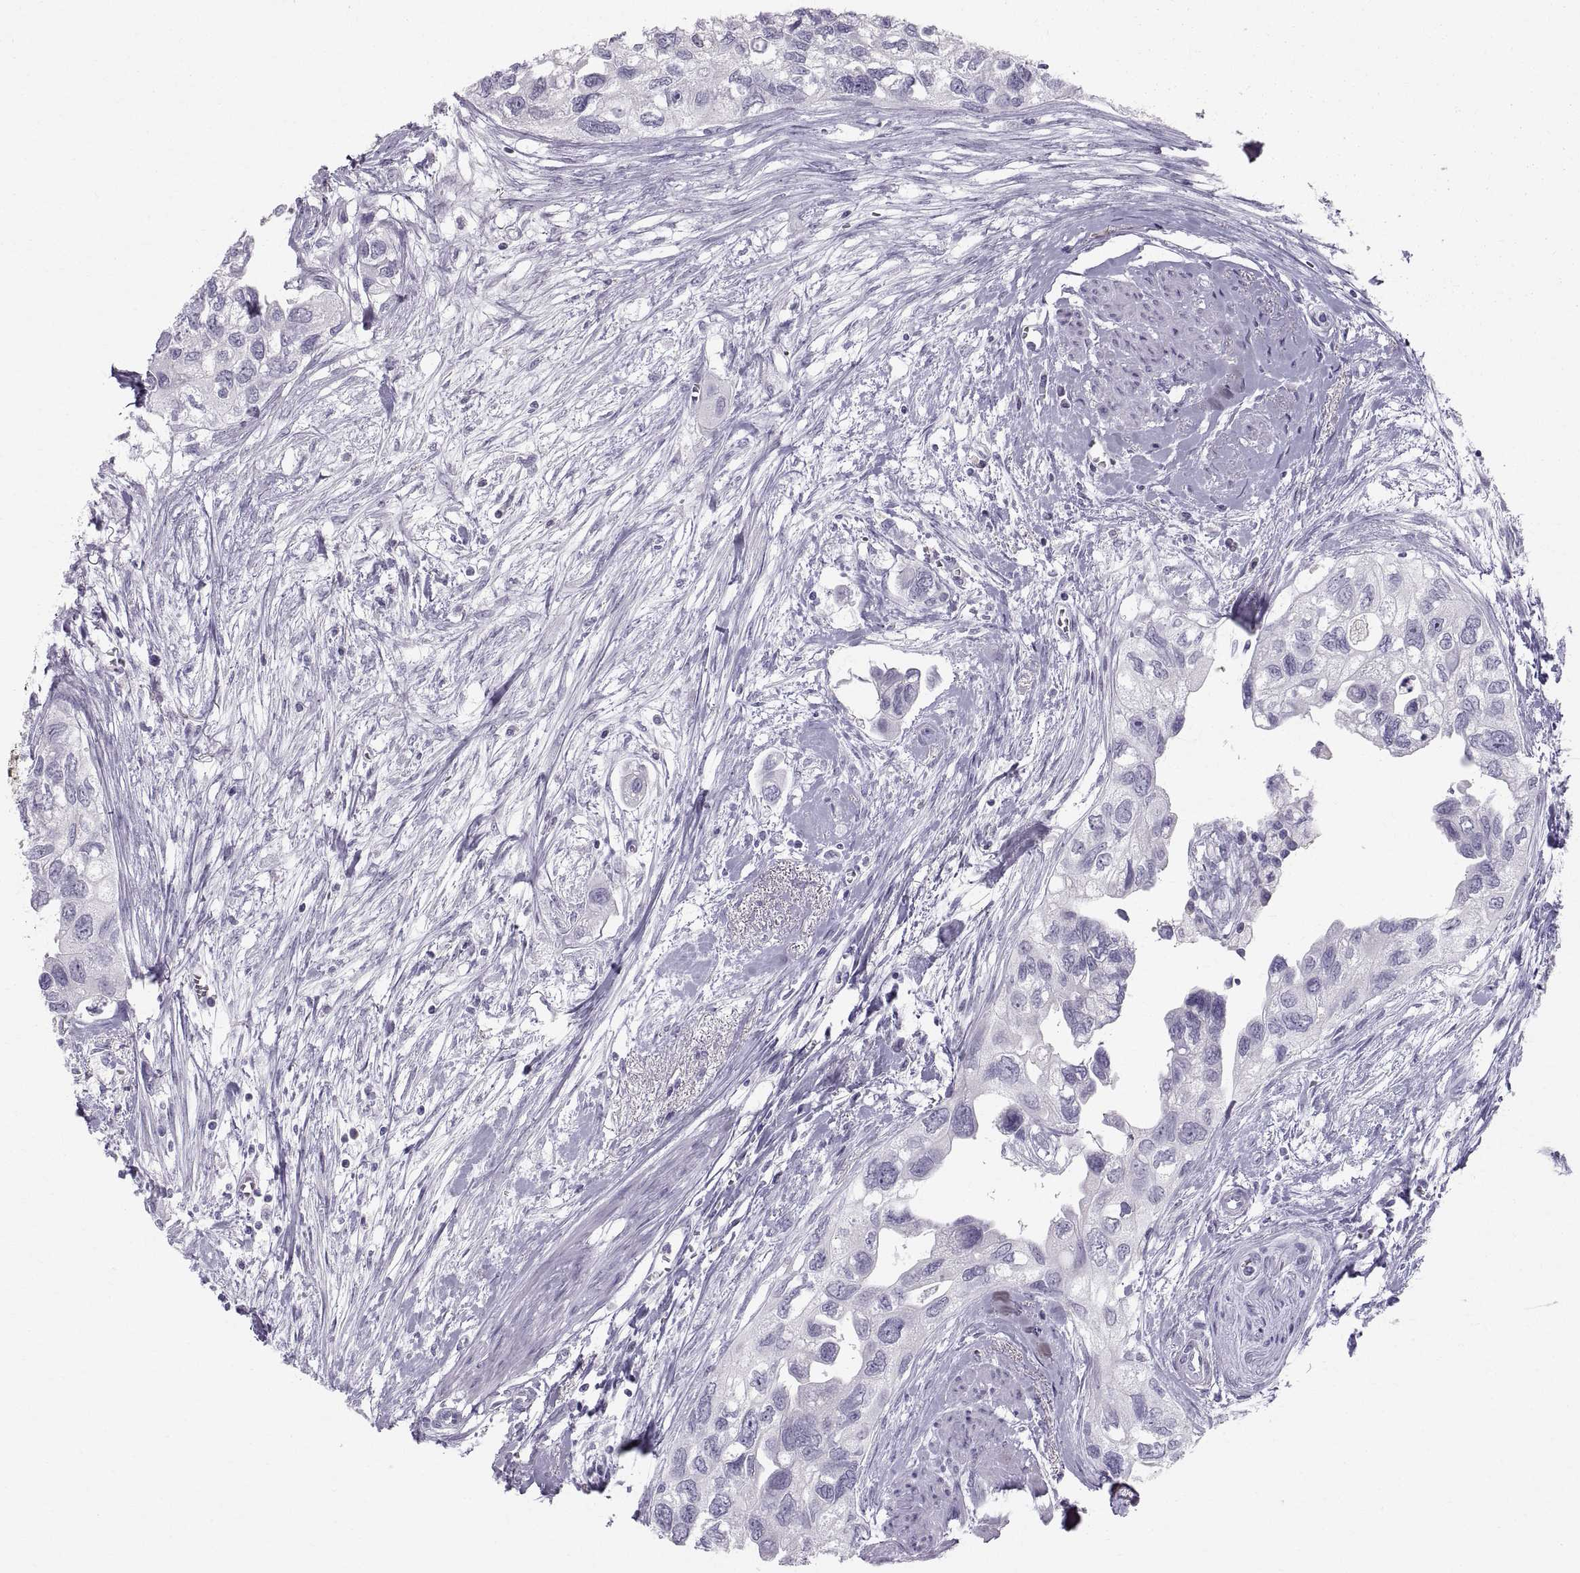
{"staining": {"intensity": "negative", "quantity": "none", "location": "none"}, "tissue": "urothelial cancer", "cell_type": "Tumor cells", "image_type": "cancer", "snomed": [{"axis": "morphology", "description": "Urothelial carcinoma, High grade"}, {"axis": "topography", "description": "Urinary bladder"}], "caption": "Immunohistochemistry photomicrograph of human urothelial cancer stained for a protein (brown), which reveals no expression in tumor cells.", "gene": "SLC22A6", "patient": {"sex": "male", "age": 59}}